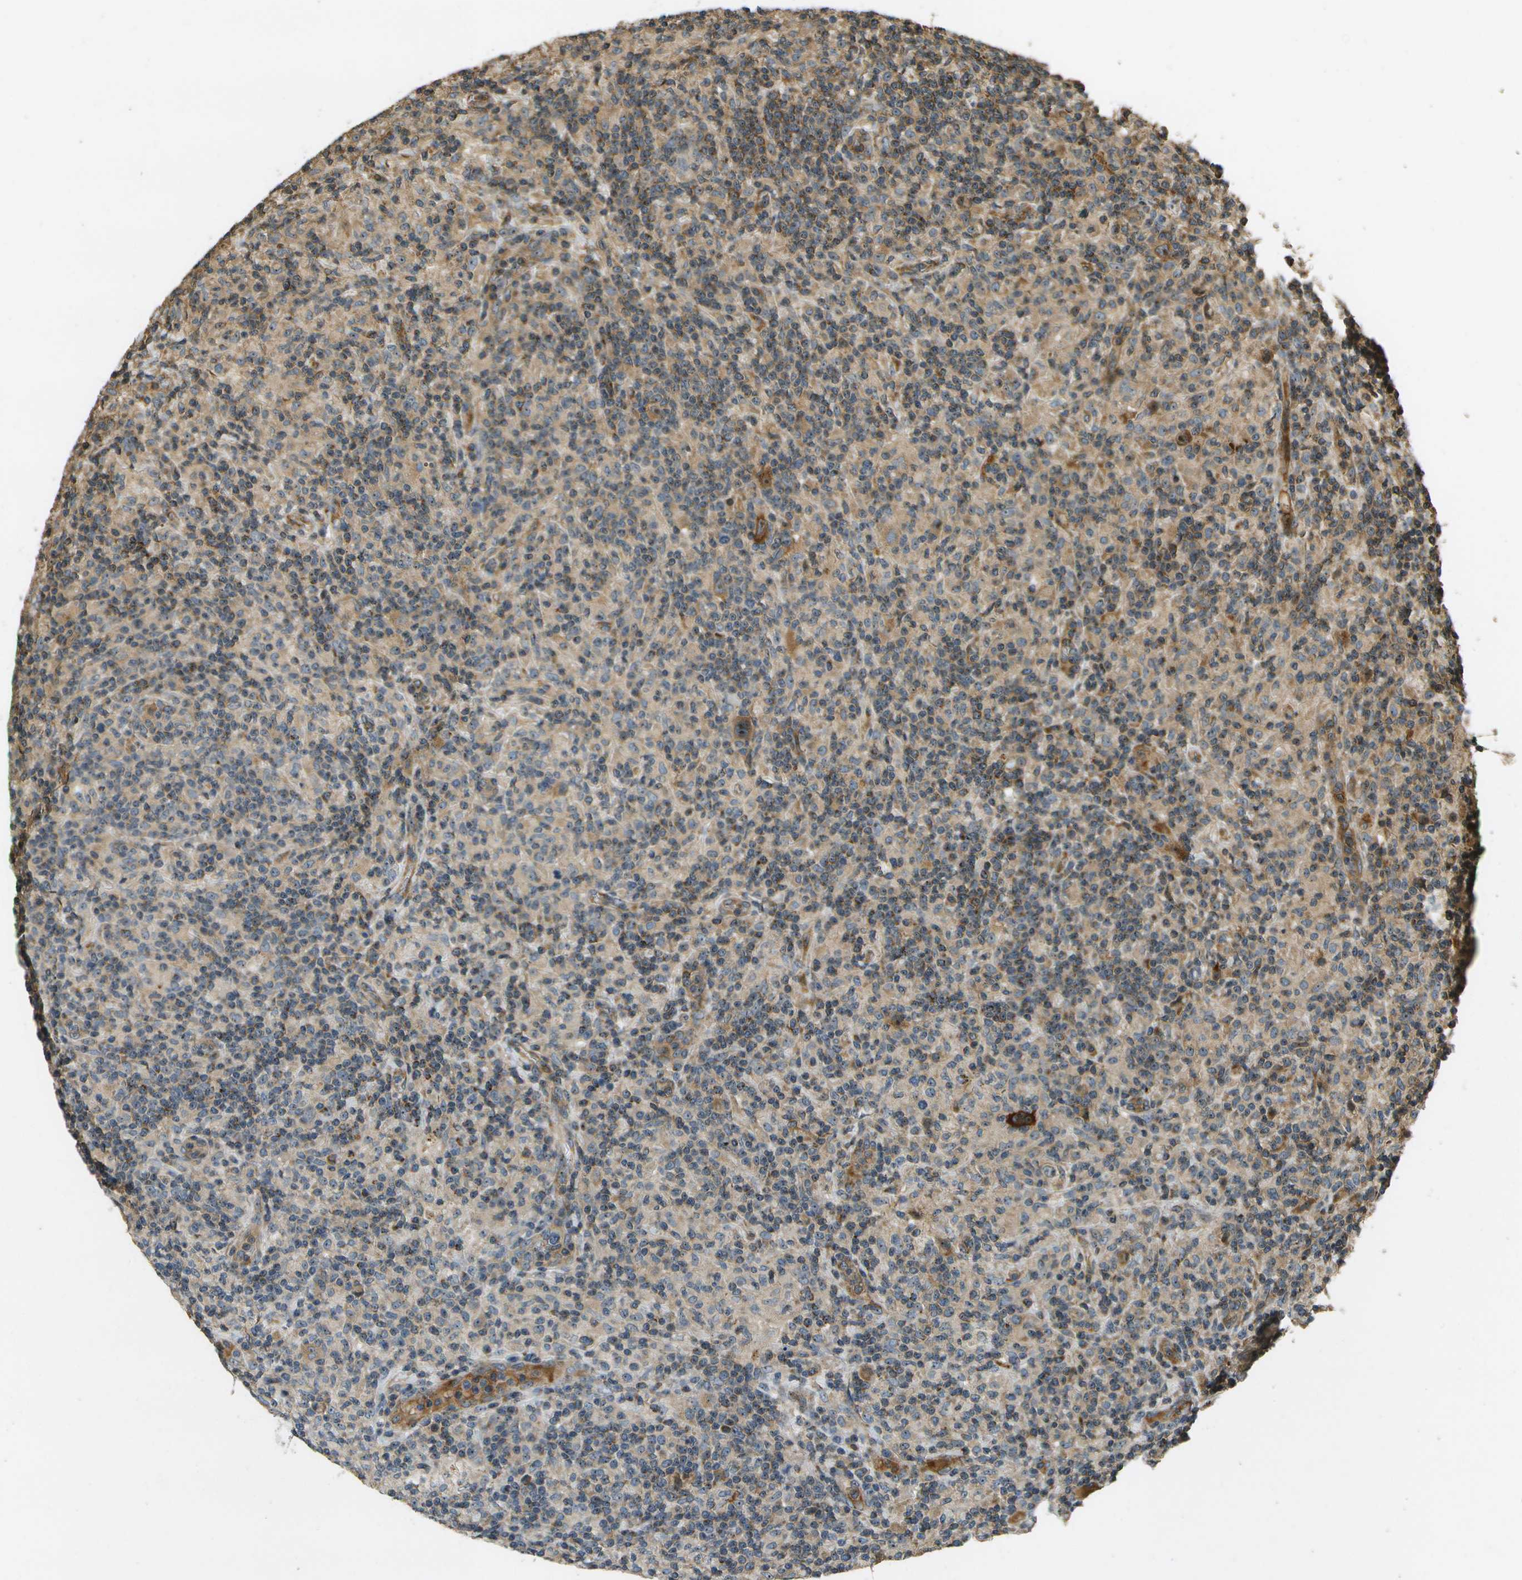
{"staining": {"intensity": "strong", "quantity": ">75%", "location": "cytoplasmic/membranous,nuclear"}, "tissue": "lymphoma", "cell_type": "Tumor cells", "image_type": "cancer", "snomed": [{"axis": "morphology", "description": "Hodgkin's disease, NOS"}, {"axis": "topography", "description": "Lymph node"}], "caption": "Immunohistochemistry (IHC) of human lymphoma shows high levels of strong cytoplasmic/membranous and nuclear positivity in approximately >75% of tumor cells.", "gene": "LRP12", "patient": {"sex": "male", "age": 70}}